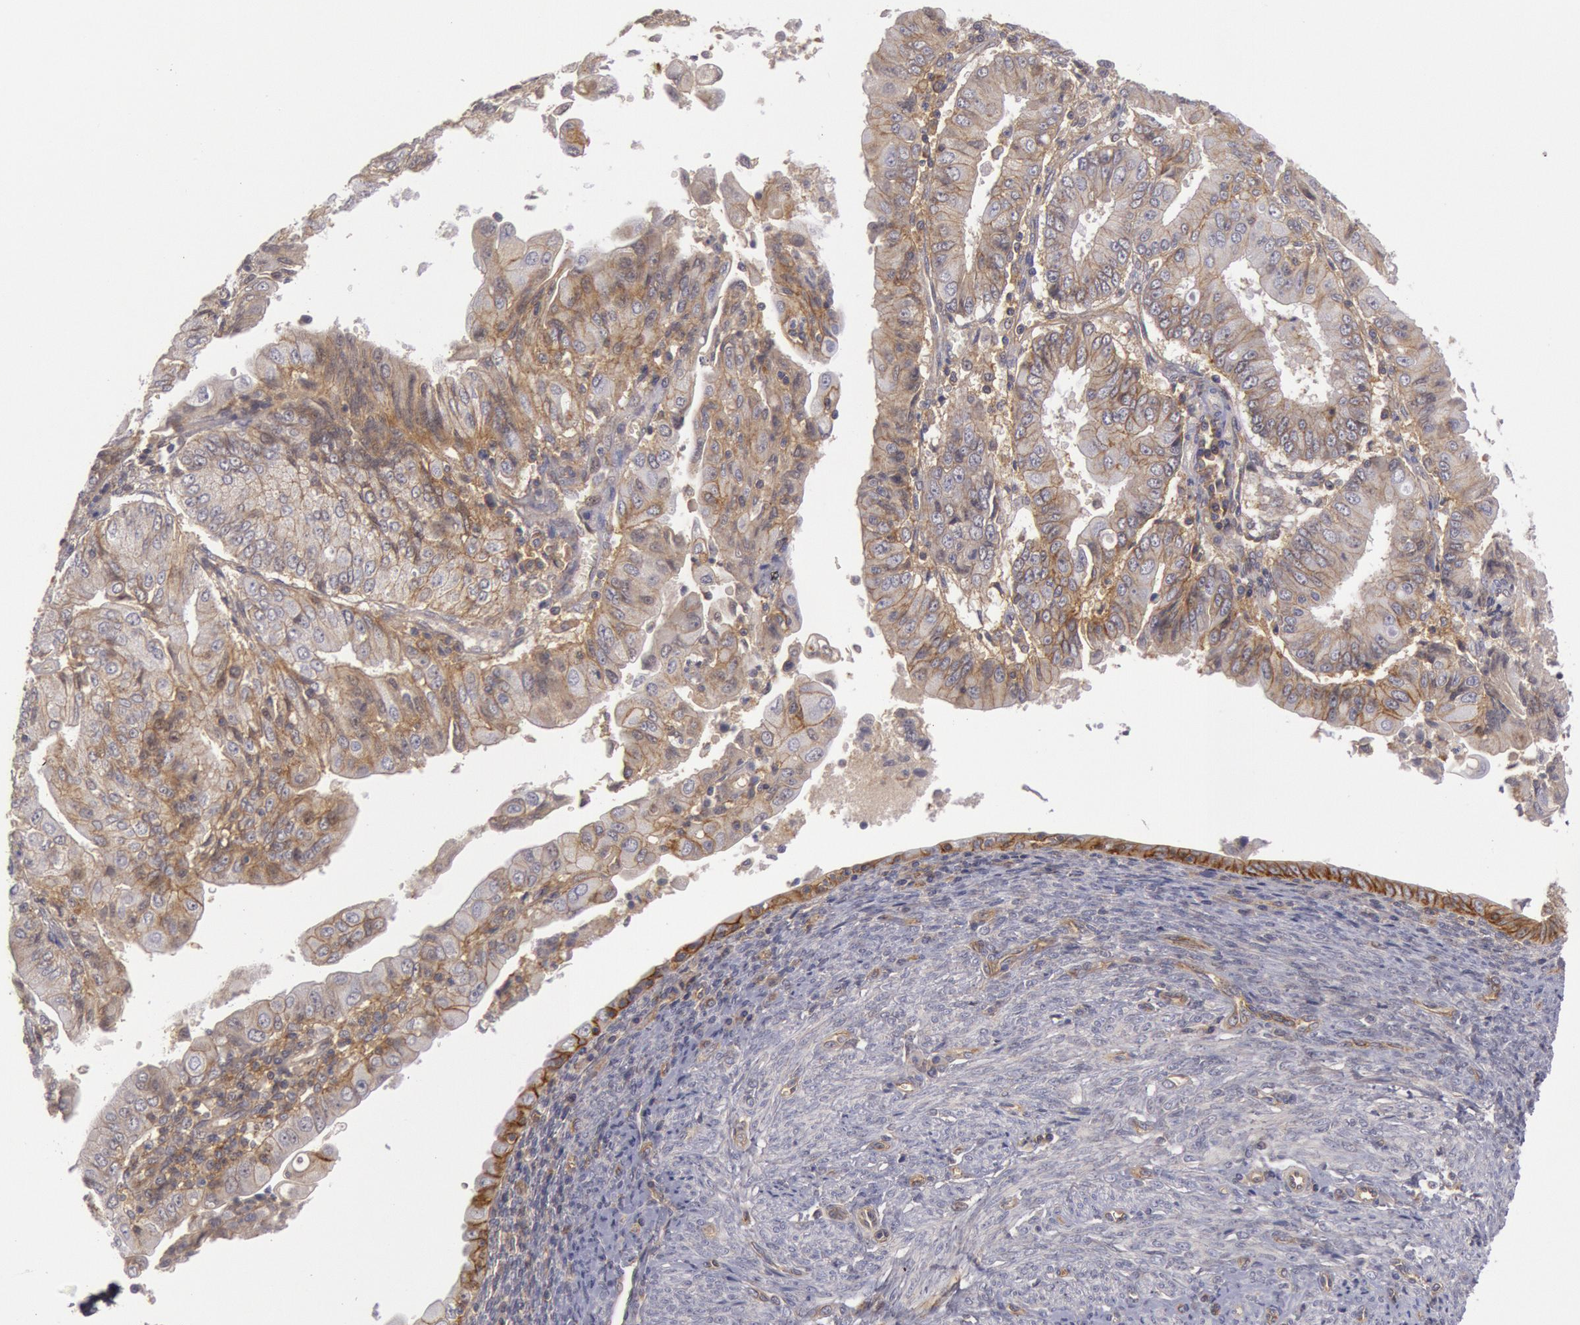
{"staining": {"intensity": "moderate", "quantity": ">75%", "location": "cytoplasmic/membranous"}, "tissue": "endometrial cancer", "cell_type": "Tumor cells", "image_type": "cancer", "snomed": [{"axis": "morphology", "description": "Adenocarcinoma, NOS"}, {"axis": "topography", "description": "Endometrium"}], "caption": "The histopathology image demonstrates immunohistochemical staining of adenocarcinoma (endometrial). There is moderate cytoplasmic/membranous staining is seen in about >75% of tumor cells.", "gene": "STX4", "patient": {"sex": "female", "age": 75}}